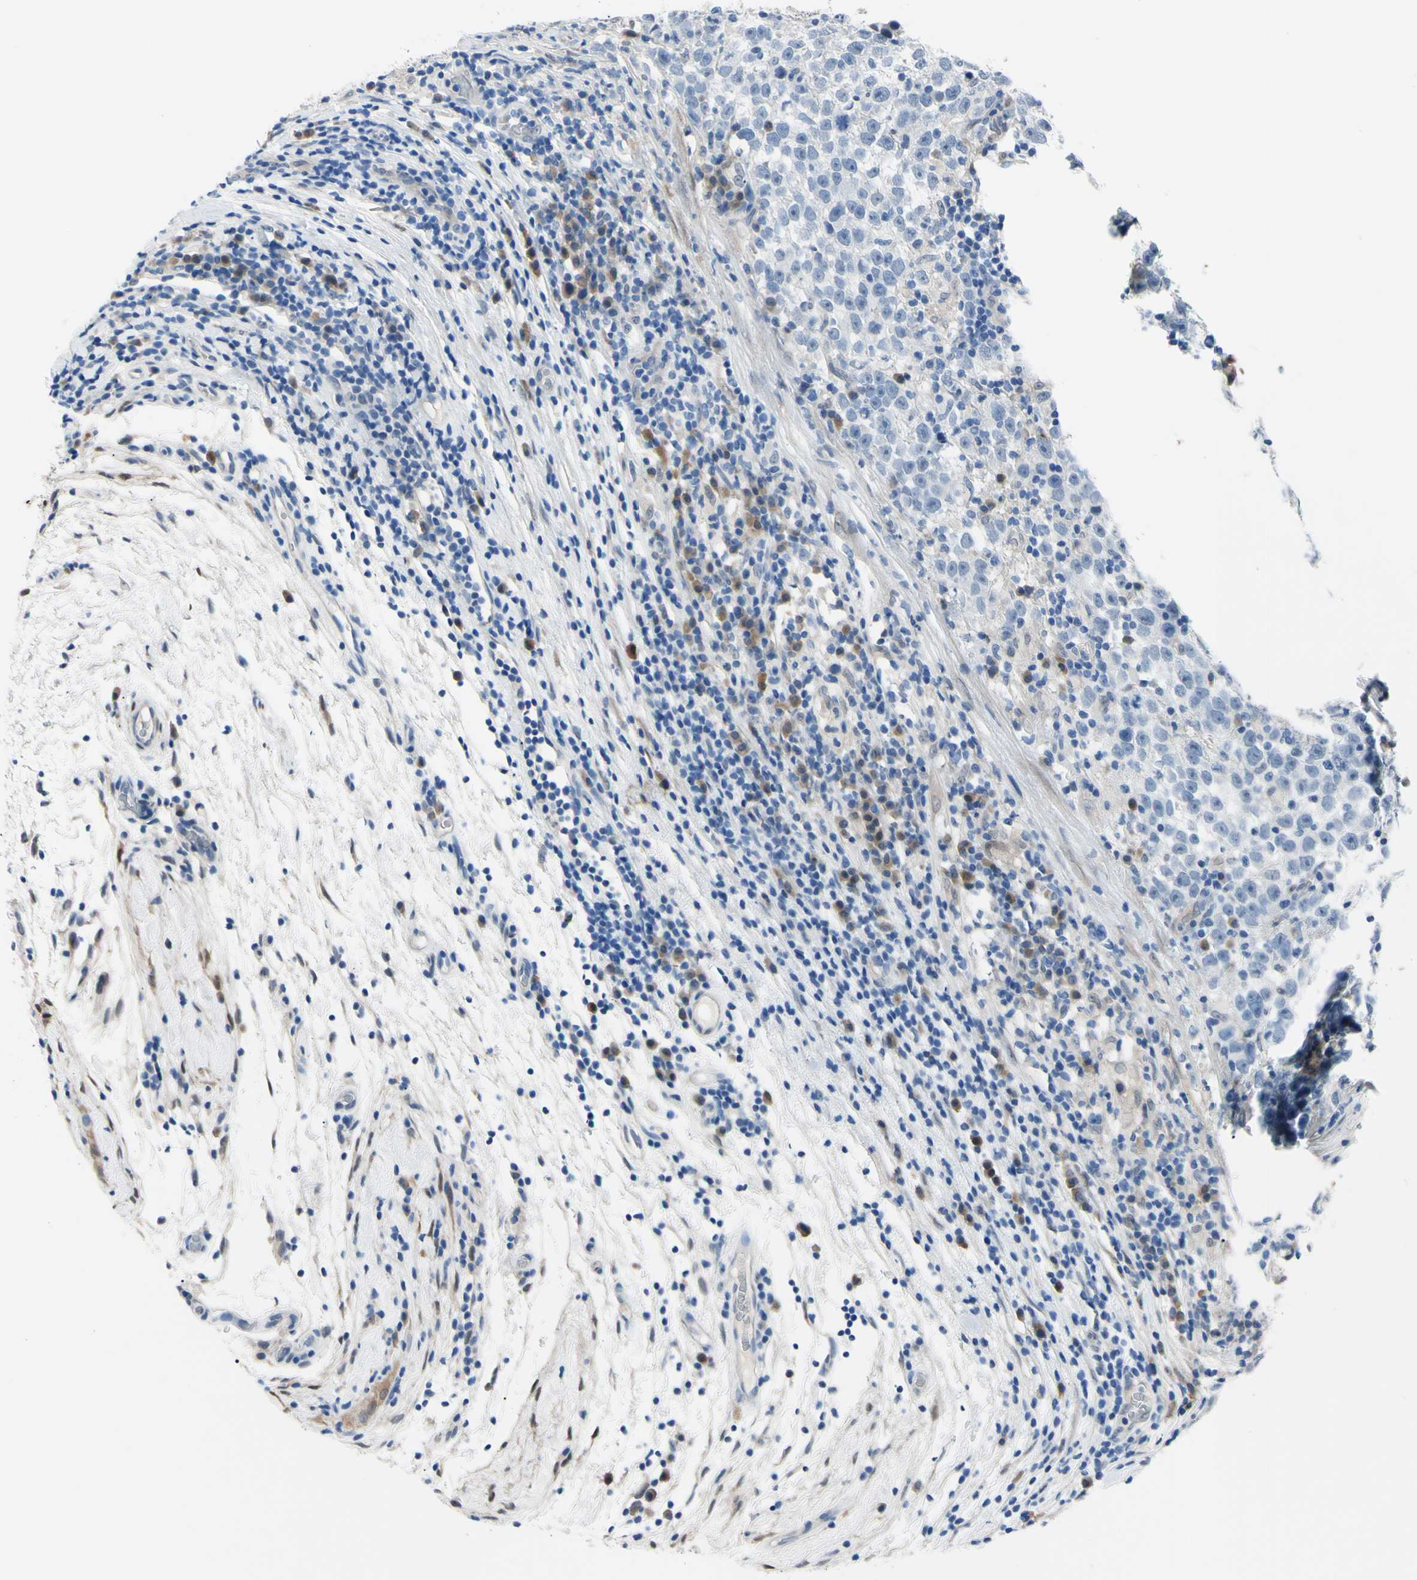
{"staining": {"intensity": "negative", "quantity": "none", "location": "none"}, "tissue": "testis cancer", "cell_type": "Tumor cells", "image_type": "cancer", "snomed": [{"axis": "morphology", "description": "Seminoma, NOS"}, {"axis": "topography", "description": "Testis"}], "caption": "Testis cancer was stained to show a protein in brown. There is no significant expression in tumor cells.", "gene": "NOL3", "patient": {"sex": "male", "age": 43}}